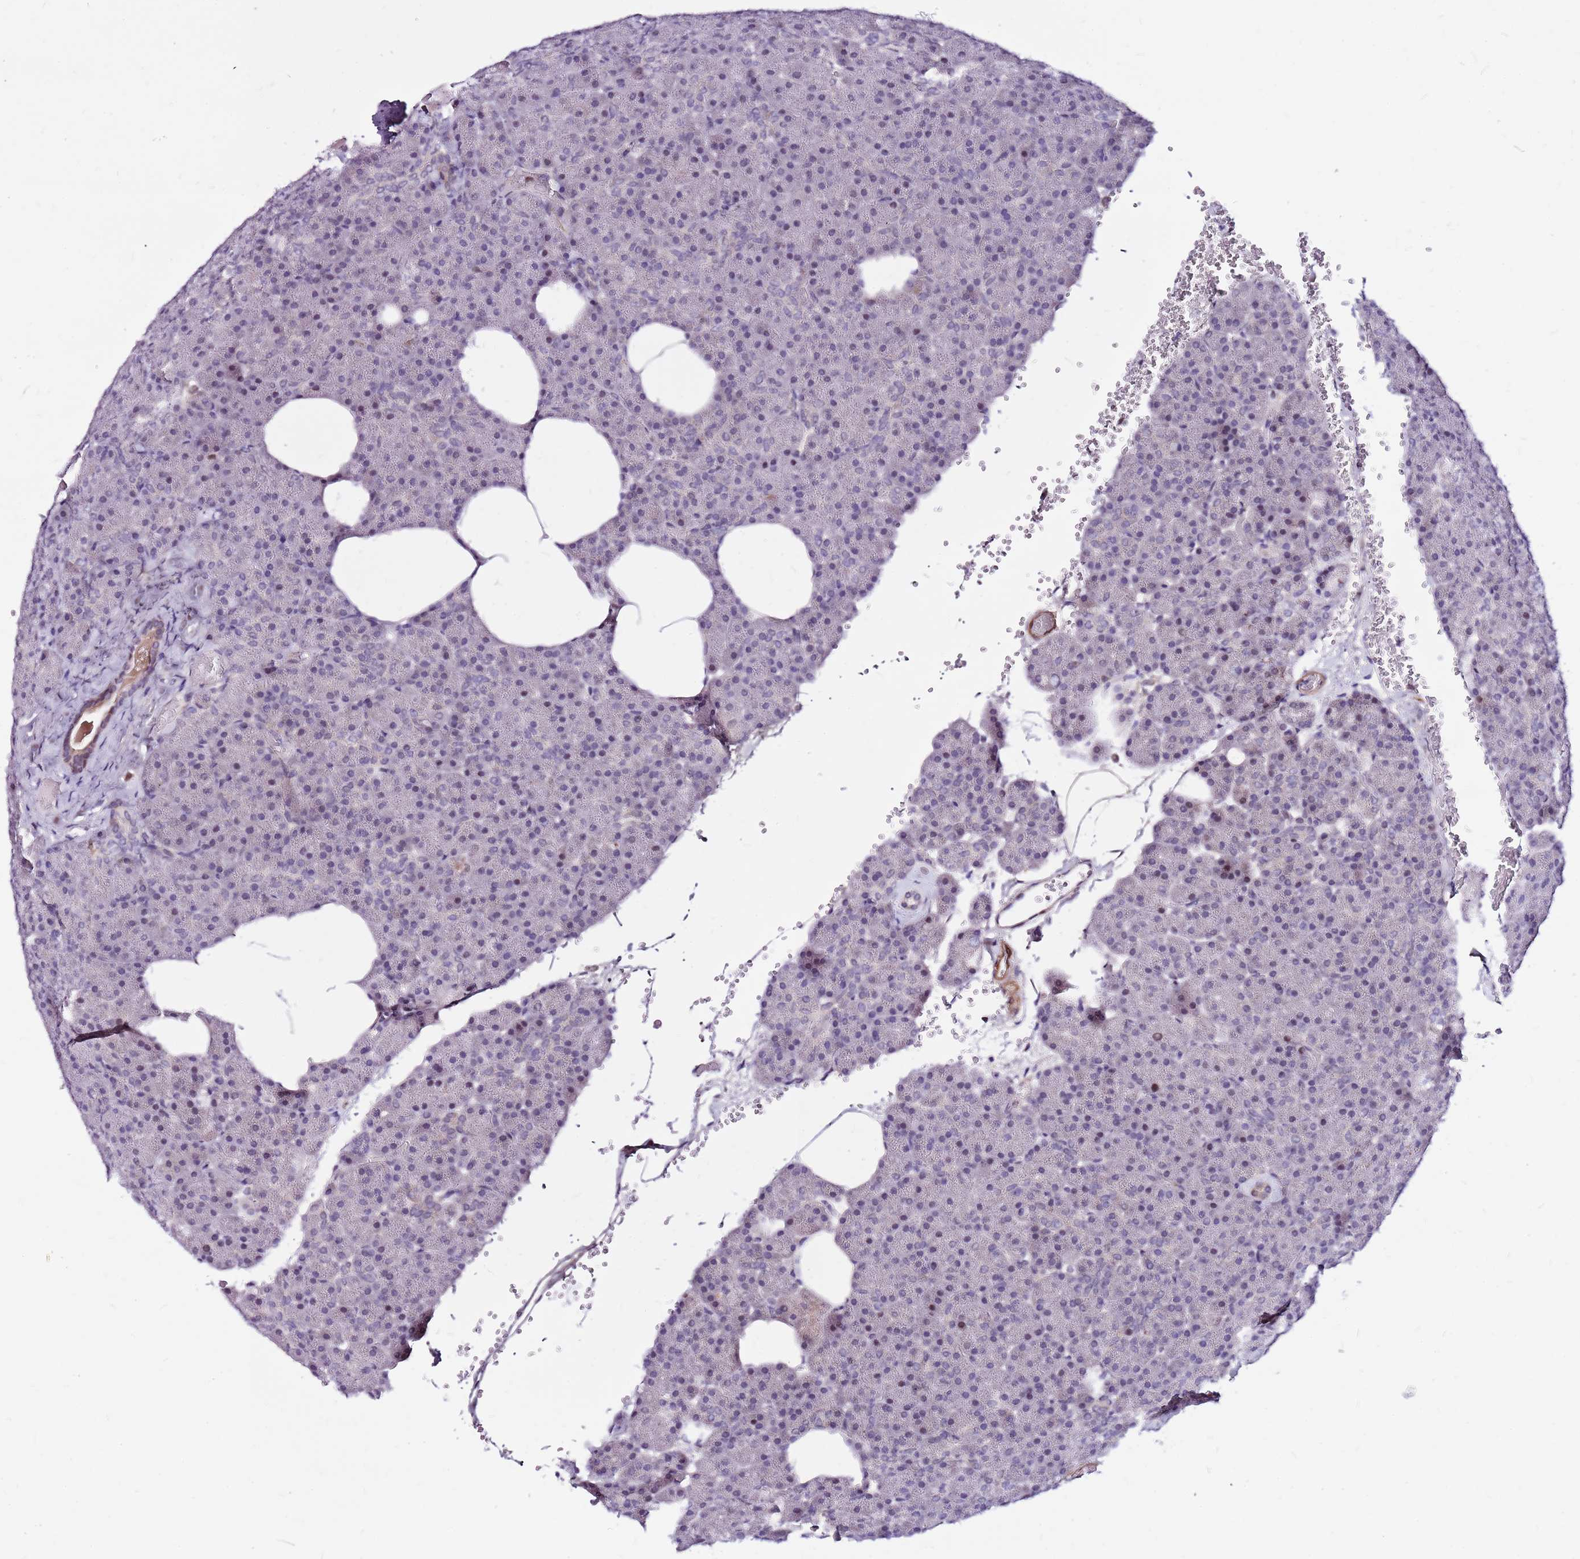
{"staining": {"intensity": "weak", "quantity": "<25%", "location": "cytoplasmic/membranous"}, "tissue": "pancreas", "cell_type": "Exocrine glandular cells", "image_type": "normal", "snomed": [{"axis": "morphology", "description": "Normal tissue, NOS"}, {"axis": "morphology", "description": "Carcinoid, malignant, NOS"}, {"axis": "topography", "description": "Pancreas"}], "caption": "Micrograph shows no significant protein expression in exocrine glandular cells of normal pancreas. Brightfield microscopy of immunohistochemistry (IHC) stained with DAB (3,3'-diaminobenzidine) (brown) and hematoxylin (blue), captured at high magnification.", "gene": "POLE3", "patient": {"sex": "female", "age": 35}}